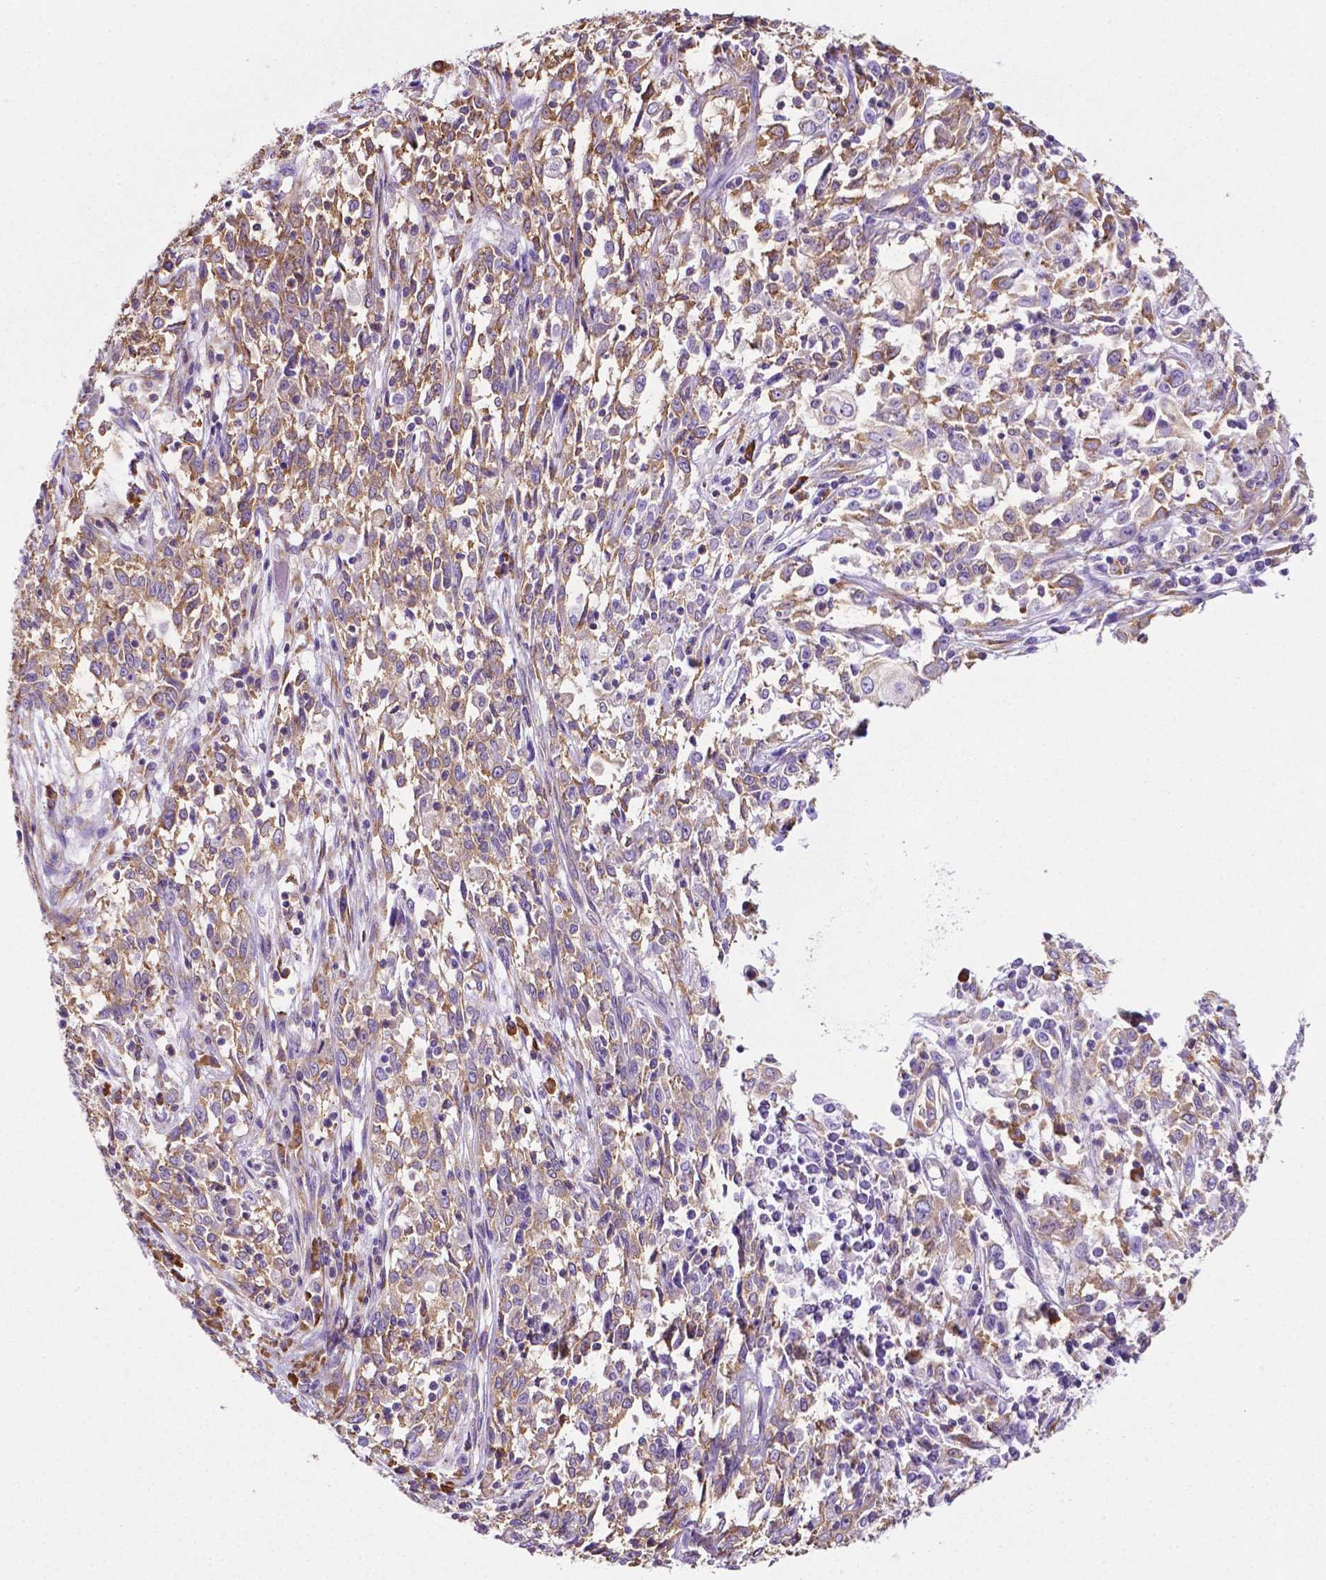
{"staining": {"intensity": "moderate", "quantity": ">75%", "location": "cytoplasmic/membranous"}, "tissue": "cervical cancer", "cell_type": "Tumor cells", "image_type": "cancer", "snomed": [{"axis": "morphology", "description": "Adenocarcinoma, NOS"}, {"axis": "topography", "description": "Cervix"}], "caption": "The image displays a brown stain indicating the presence of a protein in the cytoplasmic/membranous of tumor cells in cervical adenocarcinoma. (brown staining indicates protein expression, while blue staining denotes nuclei).", "gene": "RPL29", "patient": {"sex": "female", "age": 40}}